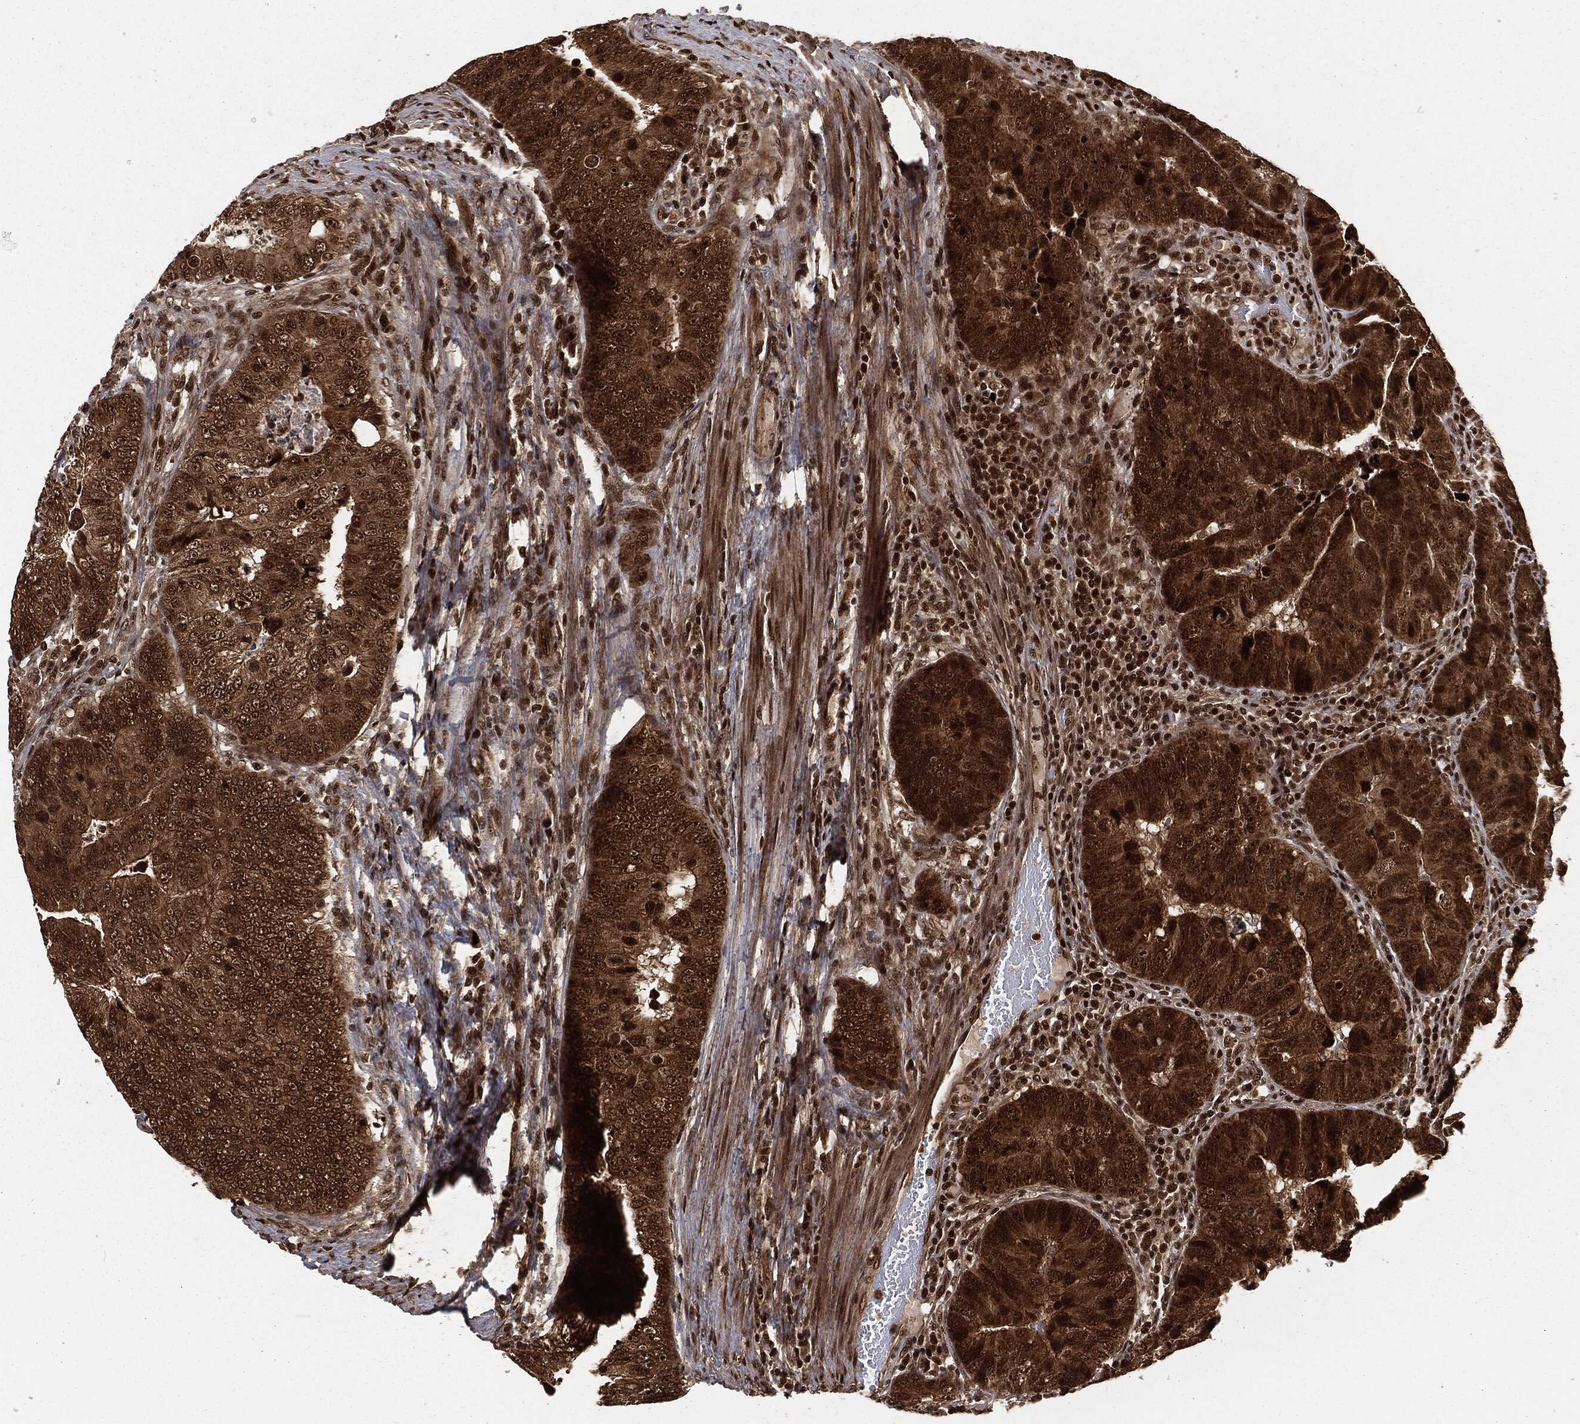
{"staining": {"intensity": "strong", "quantity": "25%-75%", "location": "cytoplasmic/membranous,nuclear"}, "tissue": "colorectal cancer", "cell_type": "Tumor cells", "image_type": "cancer", "snomed": [{"axis": "morphology", "description": "Adenocarcinoma, NOS"}, {"axis": "topography", "description": "Colon"}], "caption": "Human adenocarcinoma (colorectal) stained with a brown dye demonstrates strong cytoplasmic/membranous and nuclear positive expression in about 25%-75% of tumor cells.", "gene": "NGRN", "patient": {"sex": "female", "age": 72}}